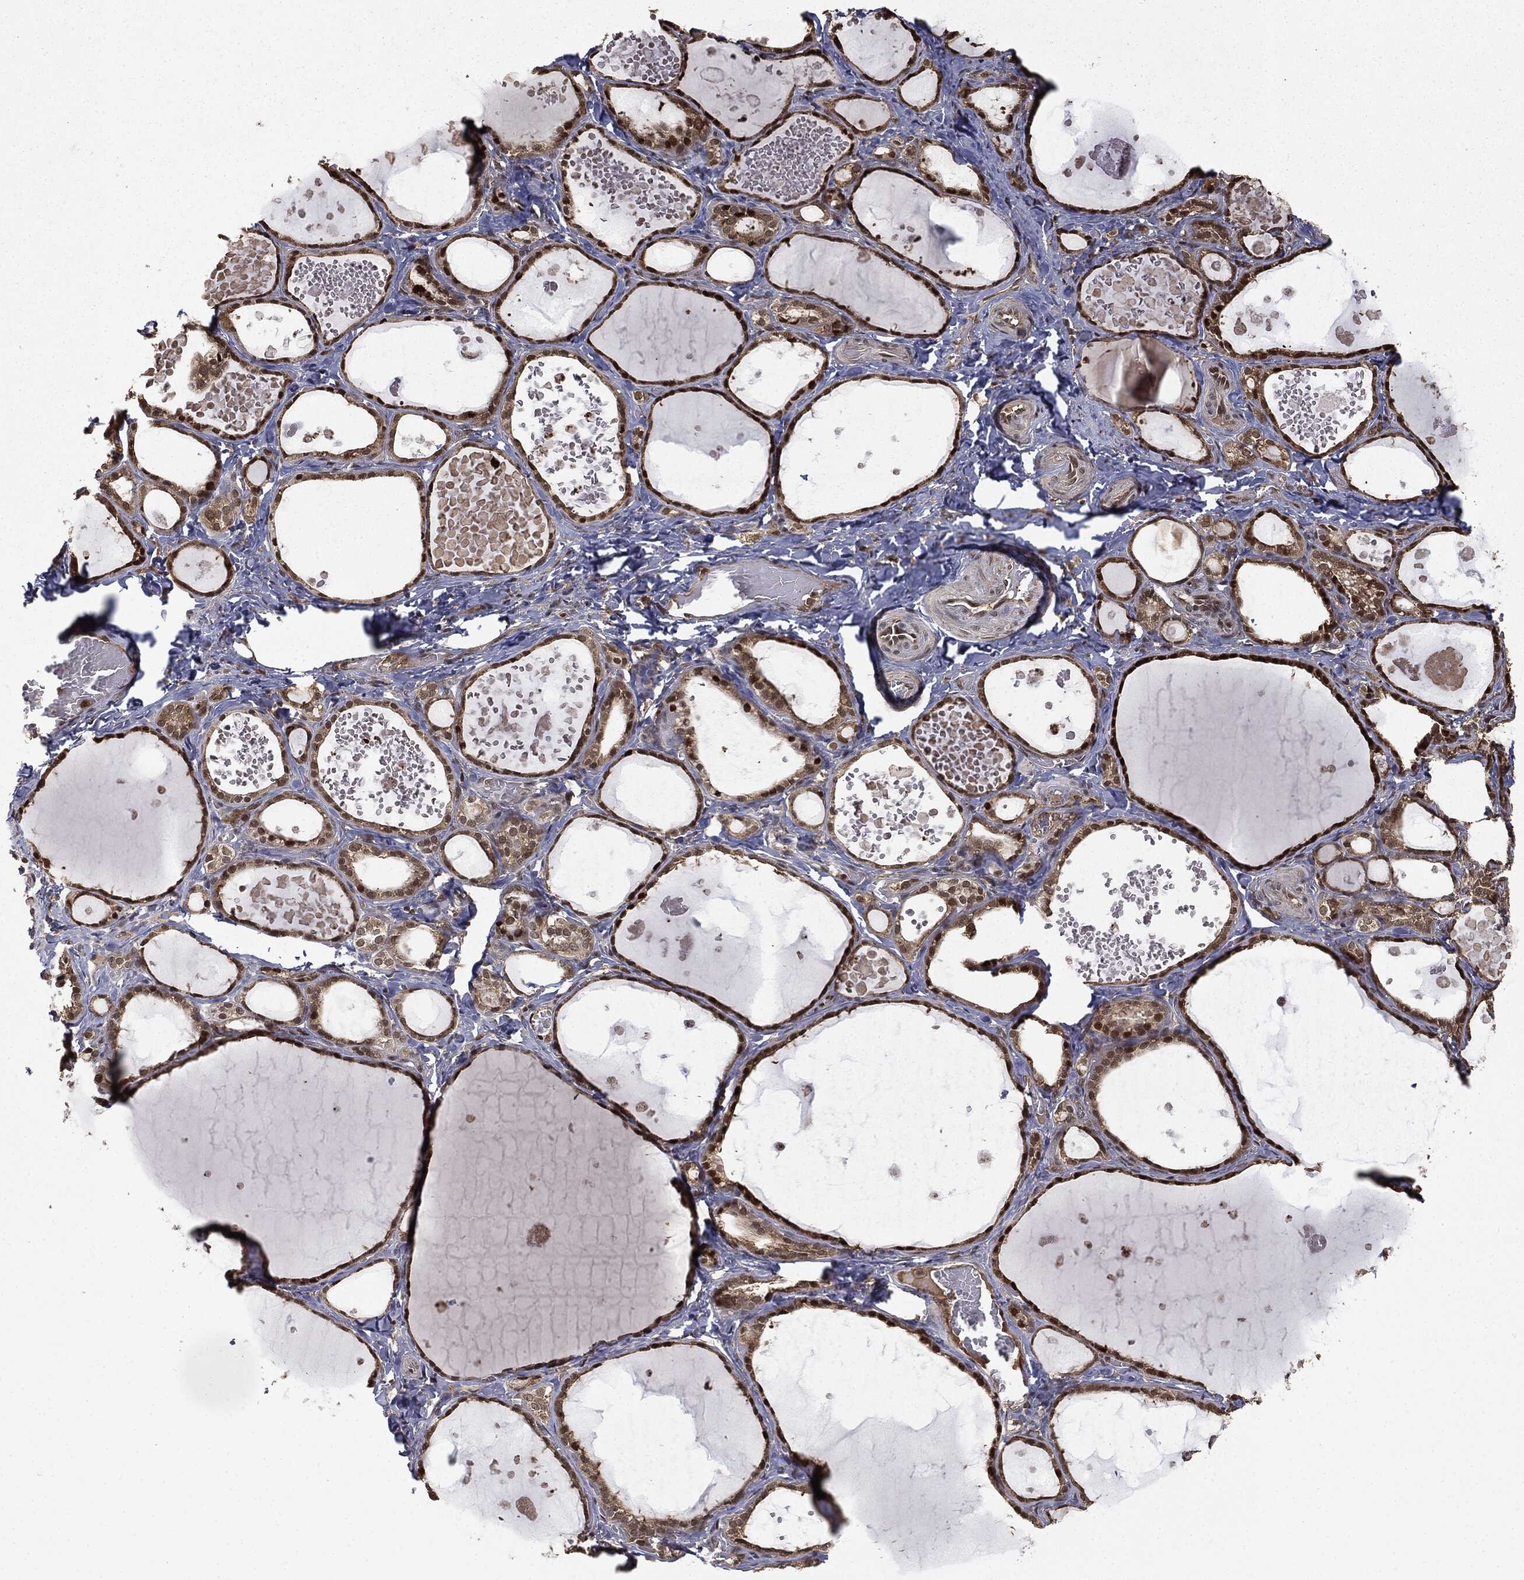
{"staining": {"intensity": "strong", "quantity": ">75%", "location": "nuclear"}, "tissue": "thyroid gland", "cell_type": "Glandular cells", "image_type": "normal", "snomed": [{"axis": "morphology", "description": "Normal tissue, NOS"}, {"axis": "topography", "description": "Thyroid gland"}], "caption": "Thyroid gland stained with DAB immunohistochemistry (IHC) exhibits high levels of strong nuclear positivity in approximately >75% of glandular cells. (IHC, brightfield microscopy, high magnification).", "gene": "ZNHIT6", "patient": {"sex": "female", "age": 56}}